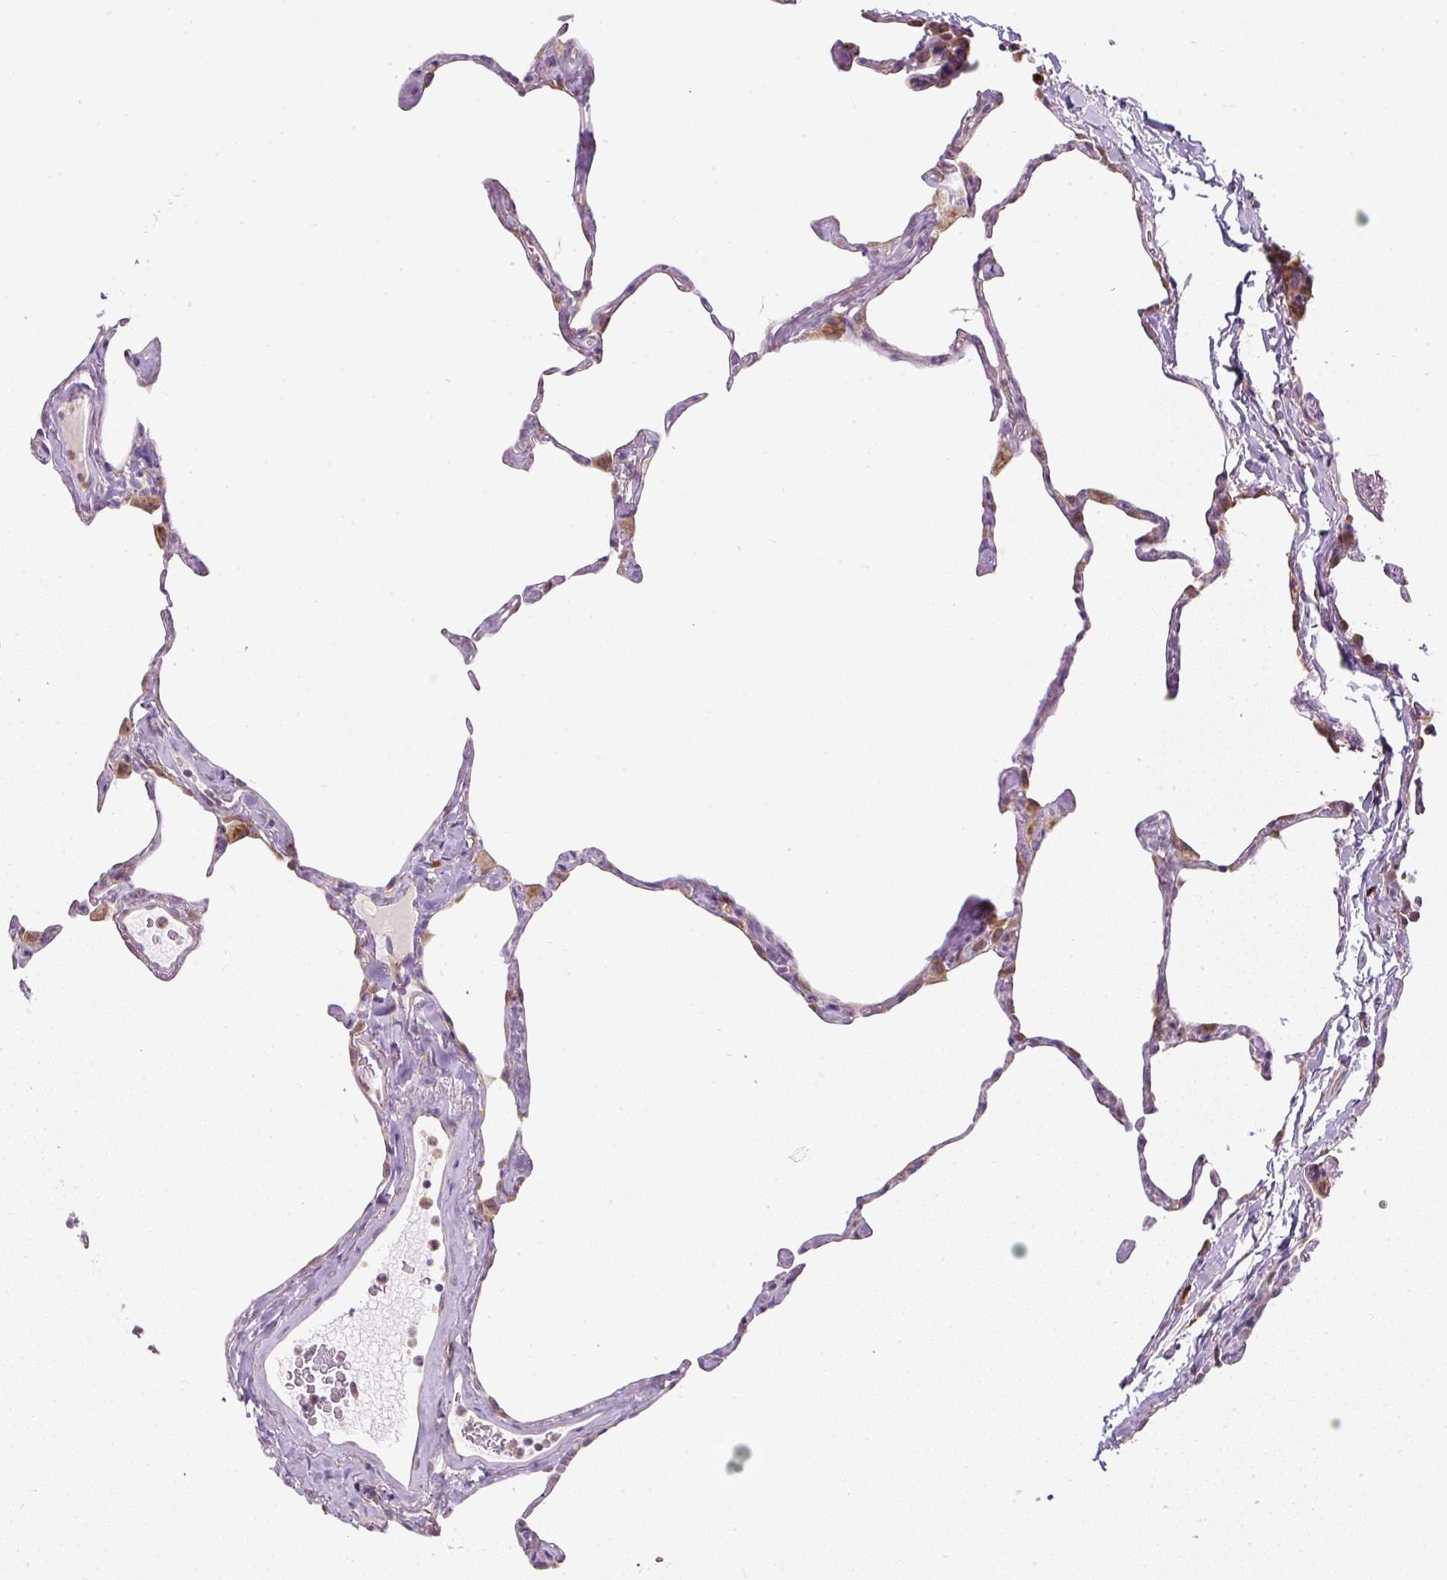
{"staining": {"intensity": "moderate", "quantity": "25%-75%", "location": "cytoplasmic/membranous"}, "tissue": "lung", "cell_type": "Alveolar cells", "image_type": "normal", "snomed": [{"axis": "morphology", "description": "Normal tissue, NOS"}, {"axis": "topography", "description": "Lung"}], "caption": "Alveolar cells demonstrate medium levels of moderate cytoplasmic/membranous positivity in approximately 25%-75% of cells in unremarkable human lung.", "gene": "MLX", "patient": {"sex": "male", "age": 65}}